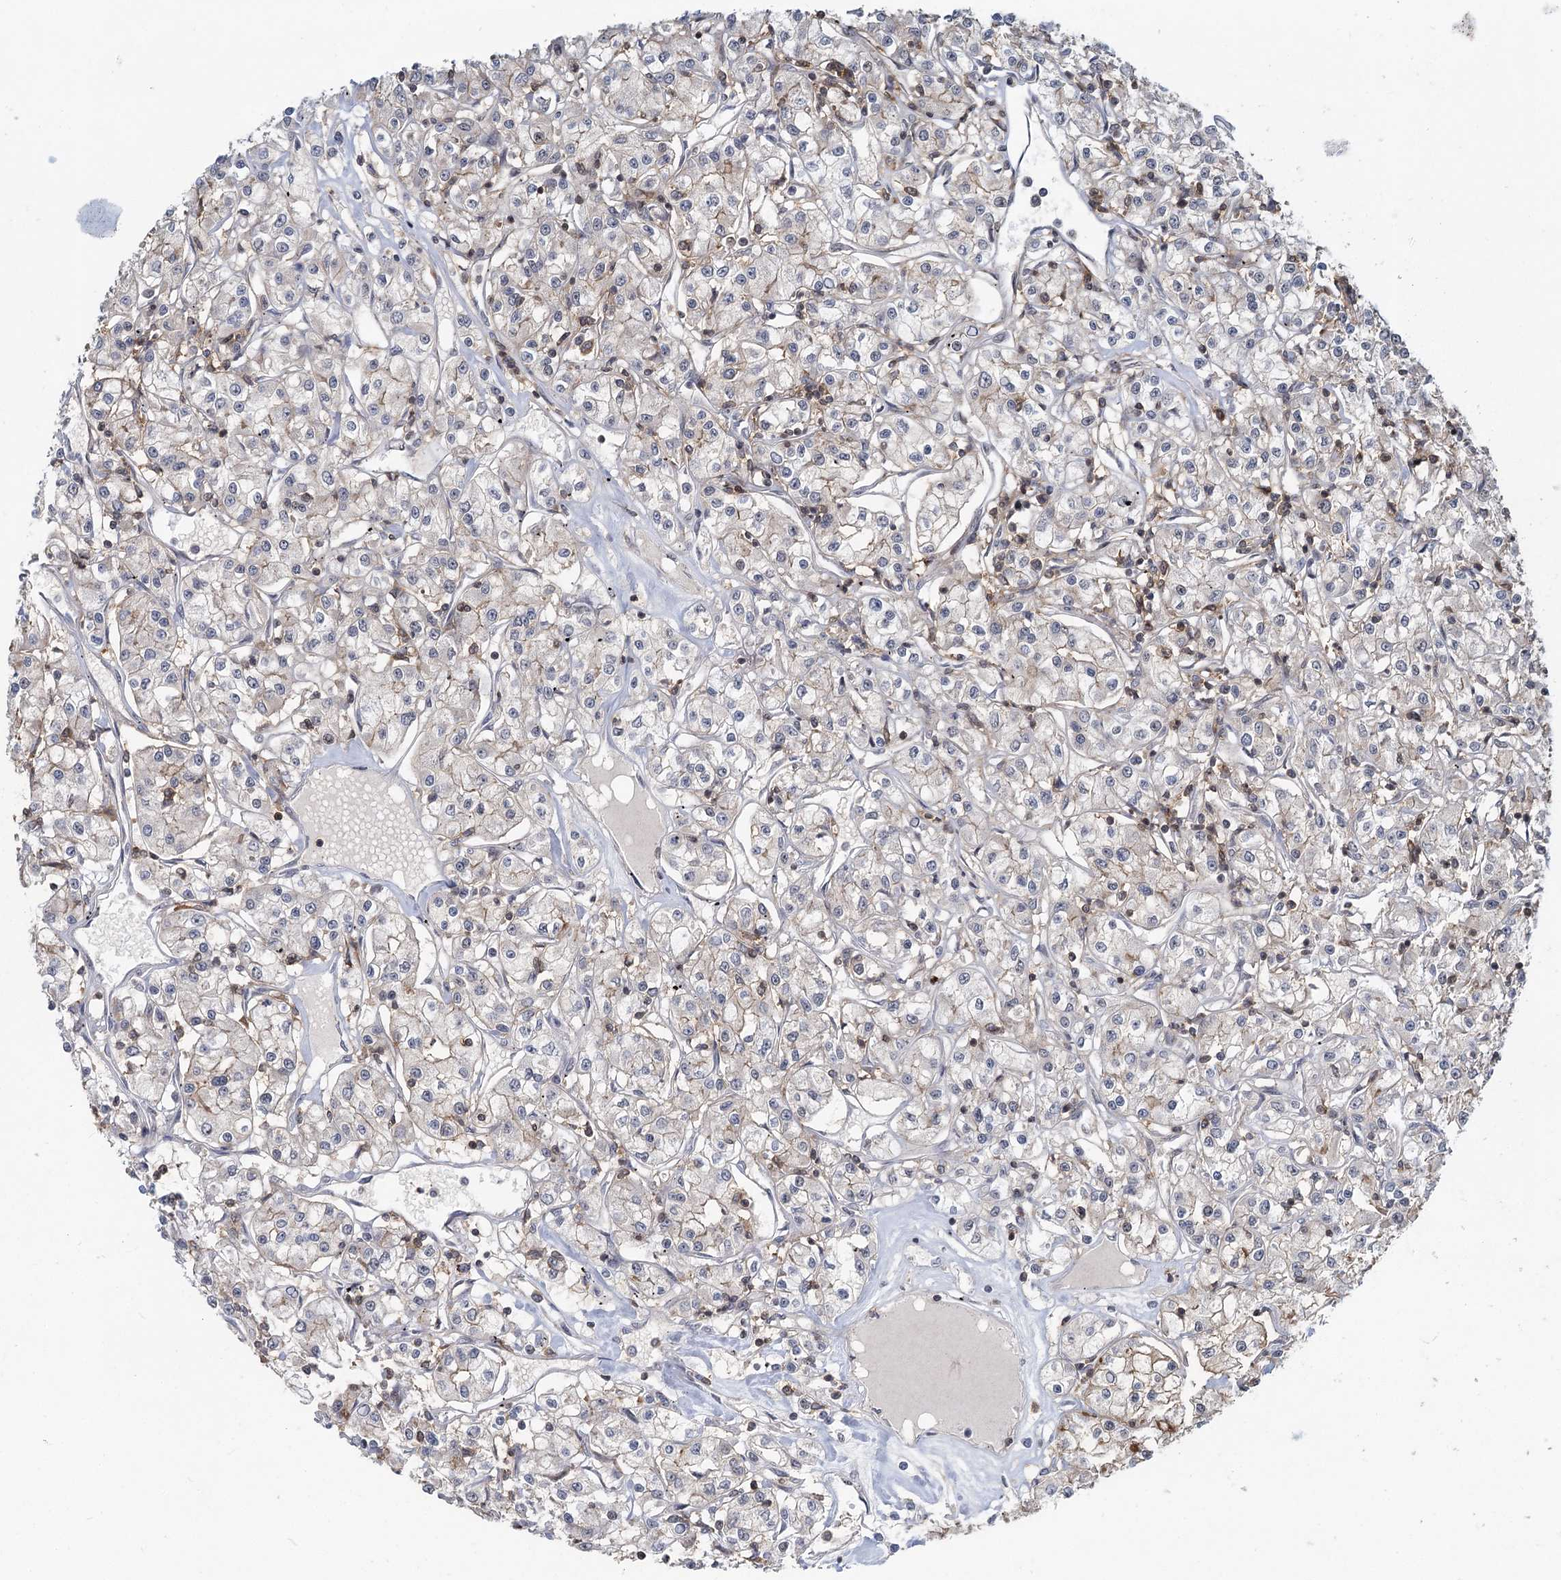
{"staining": {"intensity": "negative", "quantity": "none", "location": "none"}, "tissue": "renal cancer", "cell_type": "Tumor cells", "image_type": "cancer", "snomed": [{"axis": "morphology", "description": "Adenocarcinoma, NOS"}, {"axis": "topography", "description": "Kidney"}], "caption": "This is a histopathology image of IHC staining of renal cancer, which shows no expression in tumor cells.", "gene": "CDC42SE2", "patient": {"sex": "female", "age": 59}}